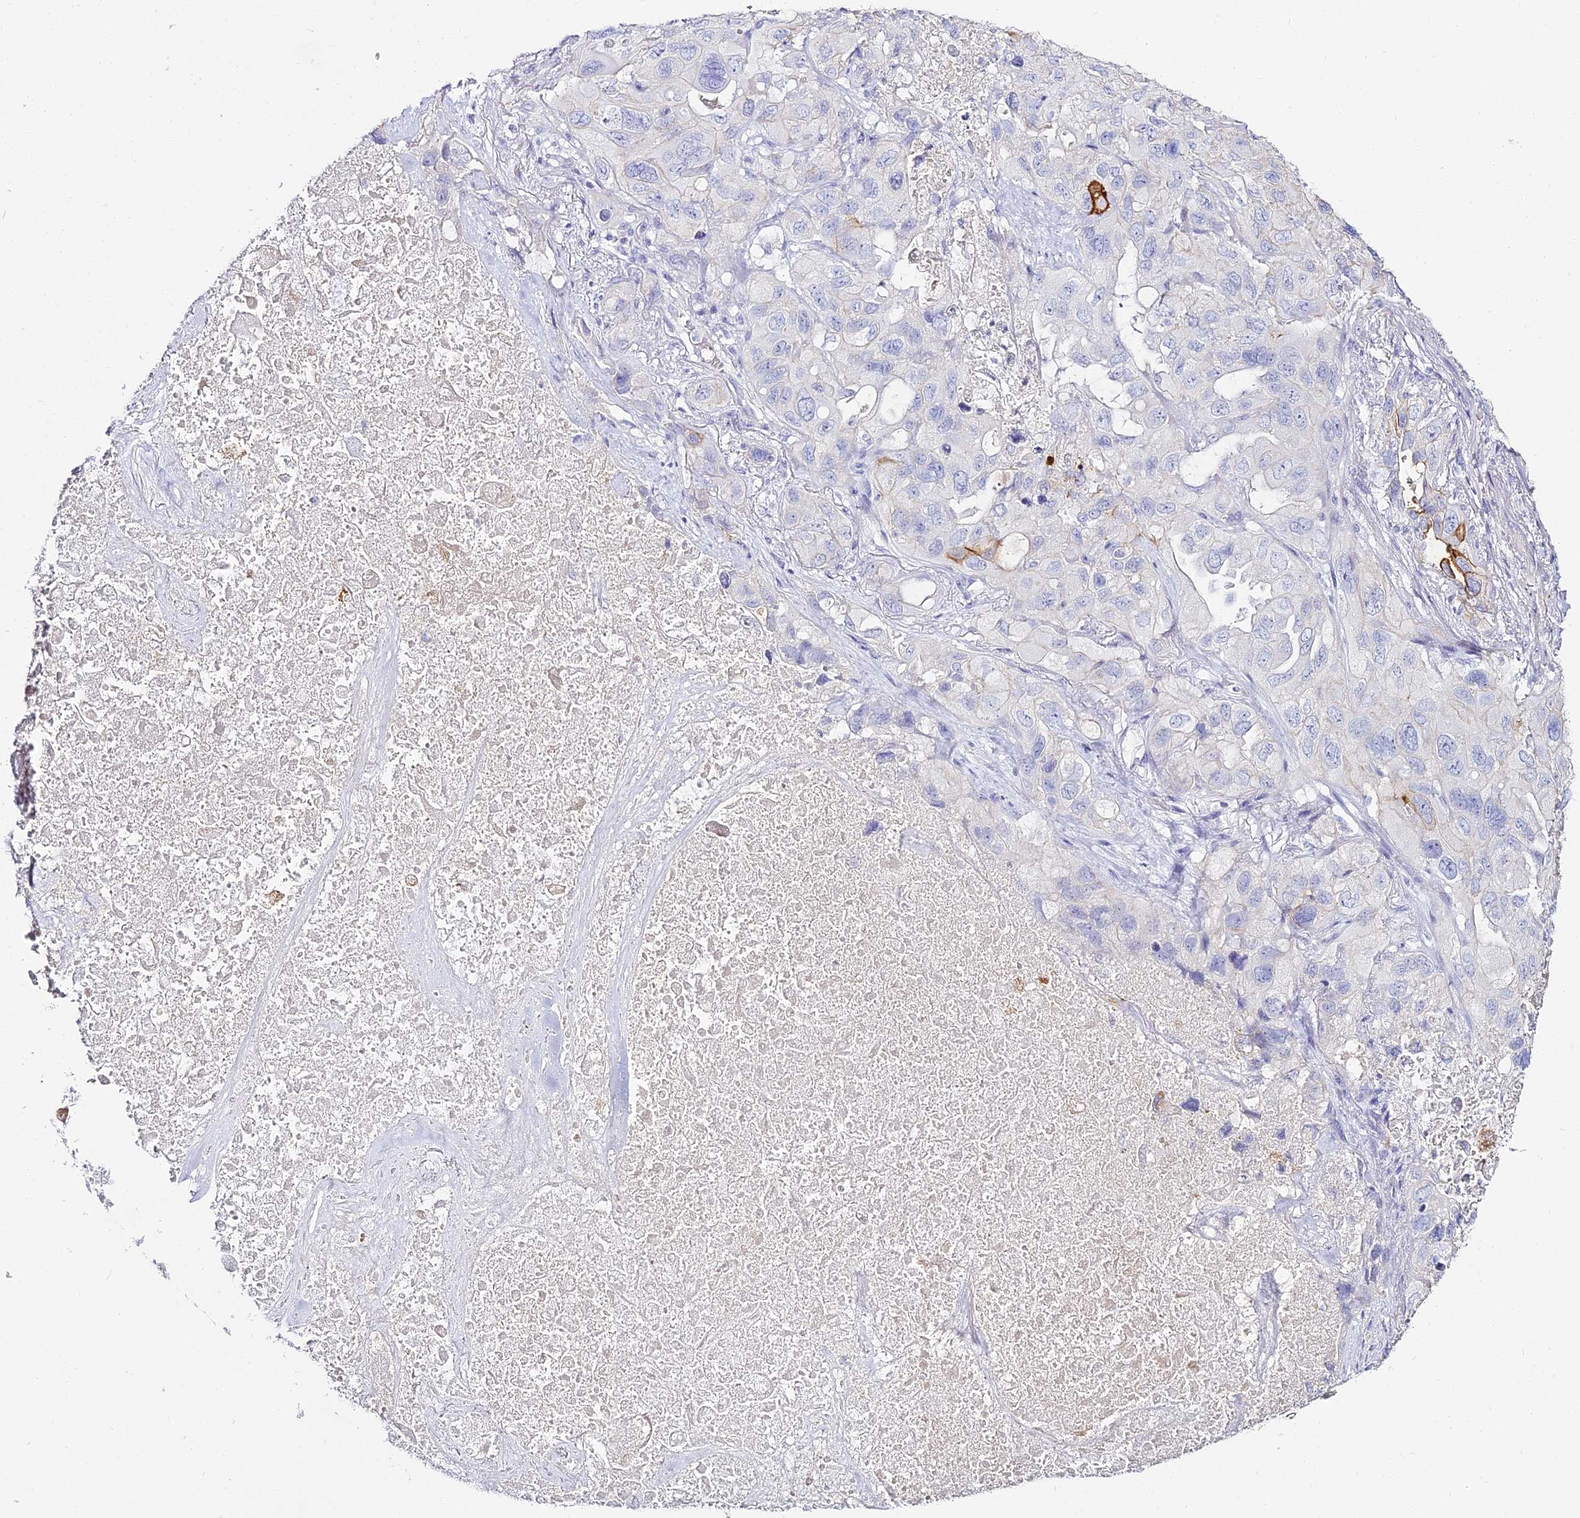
{"staining": {"intensity": "negative", "quantity": "none", "location": "none"}, "tissue": "lung cancer", "cell_type": "Tumor cells", "image_type": "cancer", "snomed": [{"axis": "morphology", "description": "Squamous cell carcinoma, NOS"}, {"axis": "topography", "description": "Lung"}], "caption": "Human lung cancer stained for a protein using immunohistochemistry exhibits no staining in tumor cells.", "gene": "ALPG", "patient": {"sex": "female", "age": 73}}